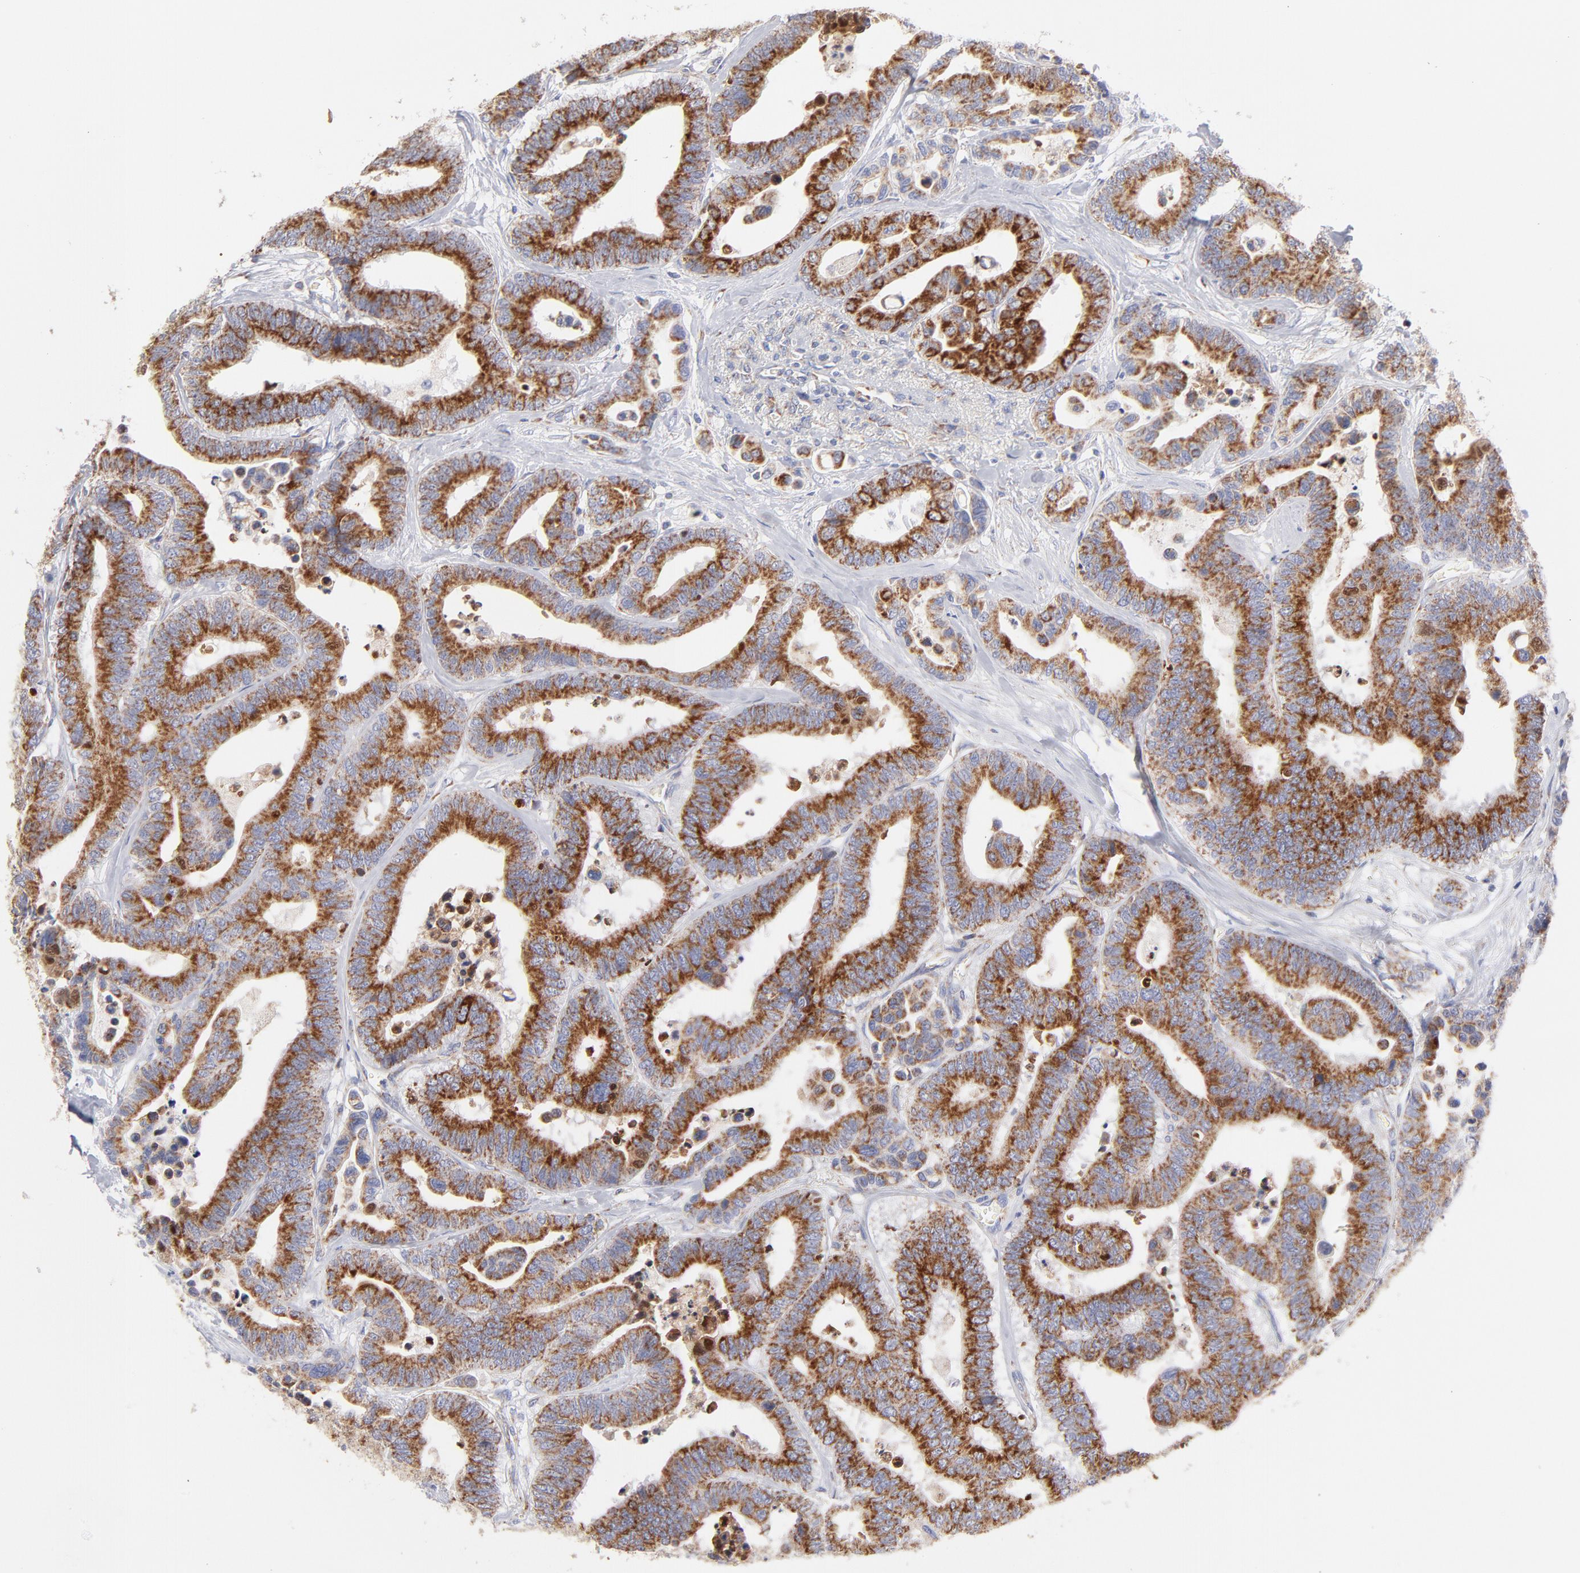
{"staining": {"intensity": "moderate", "quantity": ">75%", "location": "cytoplasmic/membranous"}, "tissue": "colorectal cancer", "cell_type": "Tumor cells", "image_type": "cancer", "snomed": [{"axis": "morphology", "description": "Adenocarcinoma, NOS"}, {"axis": "topography", "description": "Colon"}], "caption": "A micrograph of colorectal adenocarcinoma stained for a protein shows moderate cytoplasmic/membranous brown staining in tumor cells.", "gene": "TIMM8A", "patient": {"sex": "male", "age": 82}}